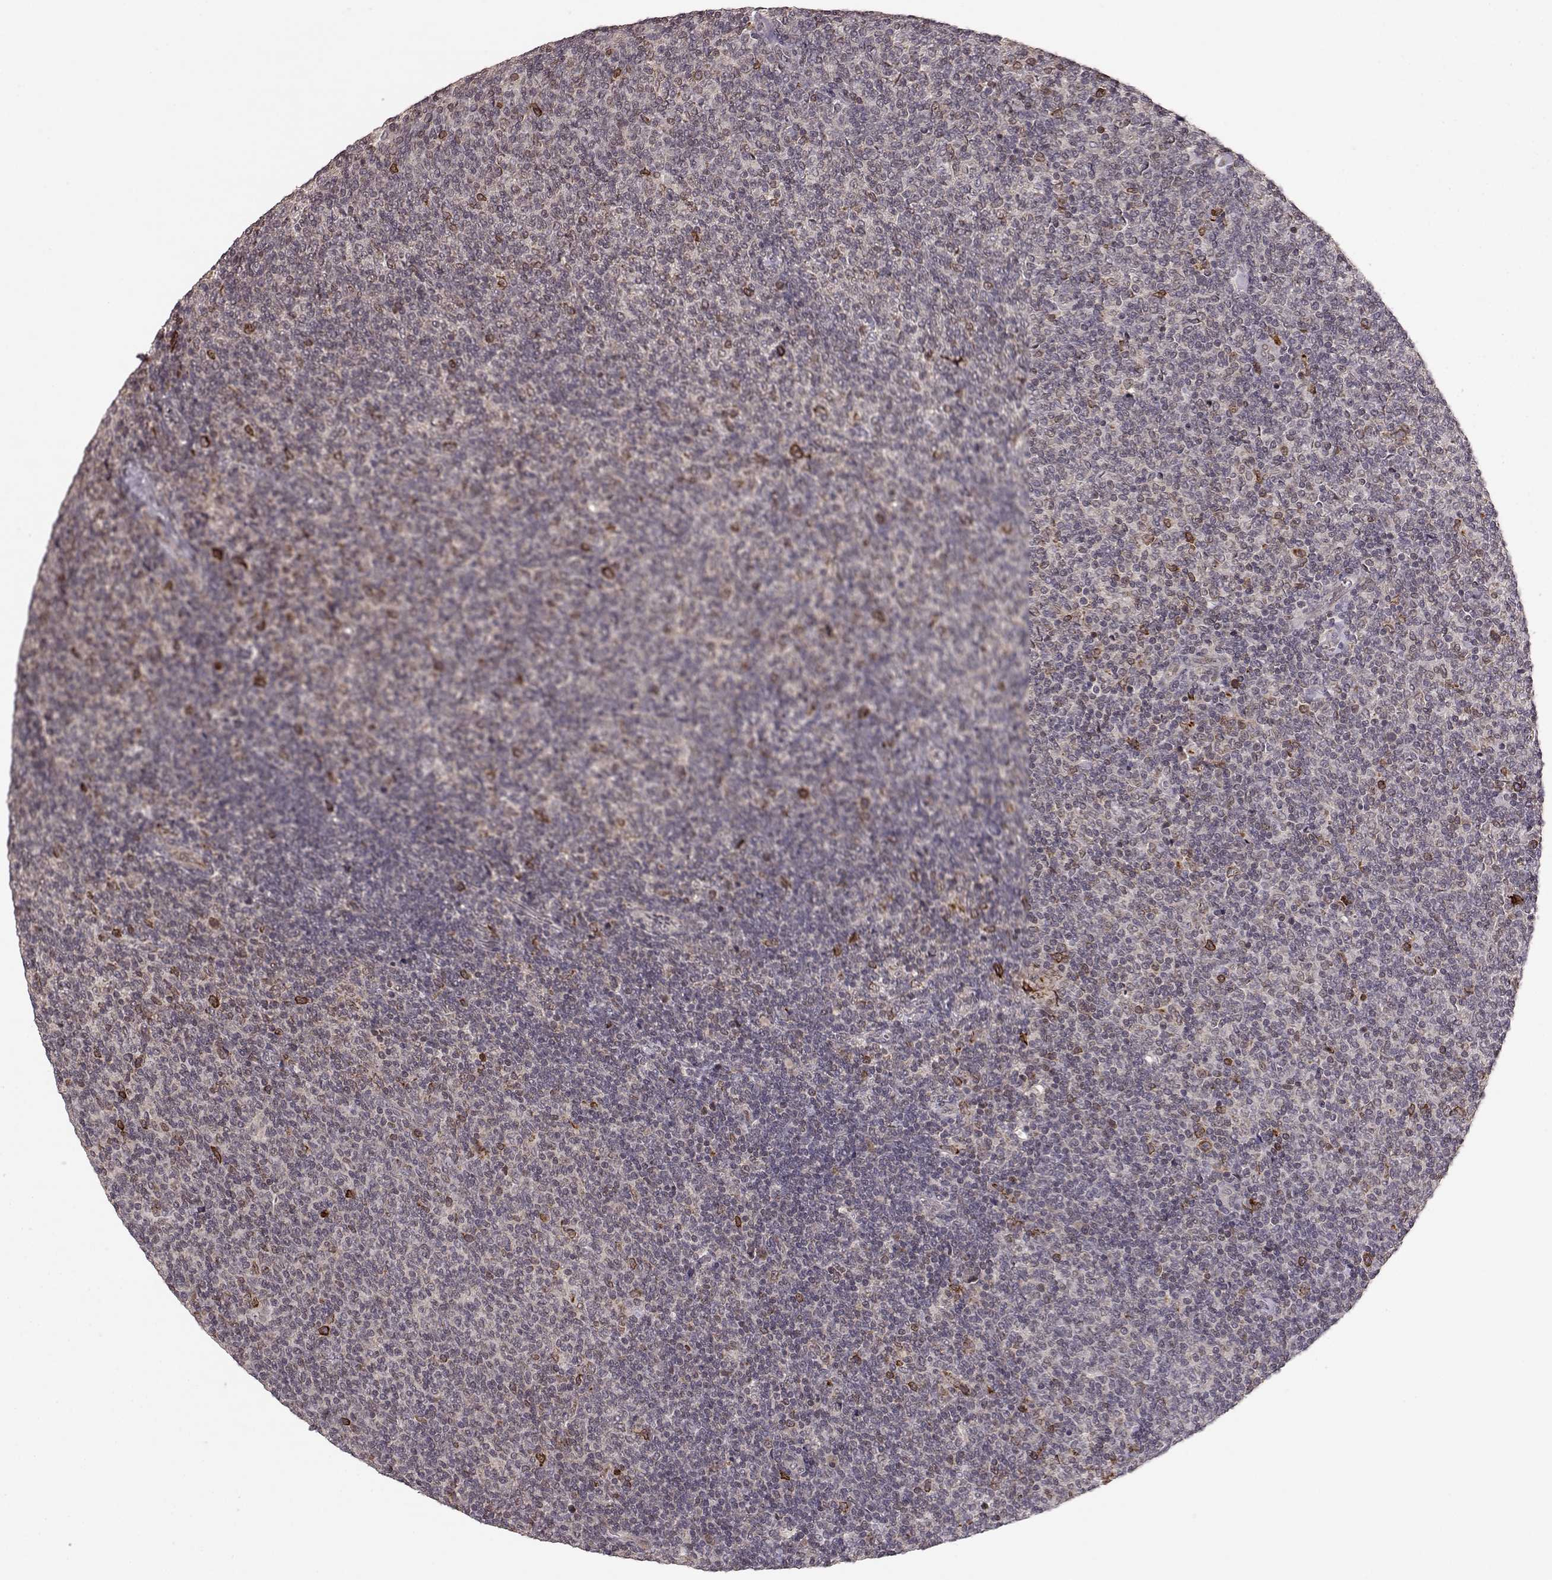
{"staining": {"intensity": "negative", "quantity": "none", "location": "none"}, "tissue": "lymphoma", "cell_type": "Tumor cells", "image_type": "cancer", "snomed": [{"axis": "morphology", "description": "Malignant lymphoma, non-Hodgkin's type, Low grade"}, {"axis": "topography", "description": "Lymph node"}], "caption": "The micrograph shows no significant staining in tumor cells of lymphoma.", "gene": "ELOVL5", "patient": {"sex": "male", "age": 52}}